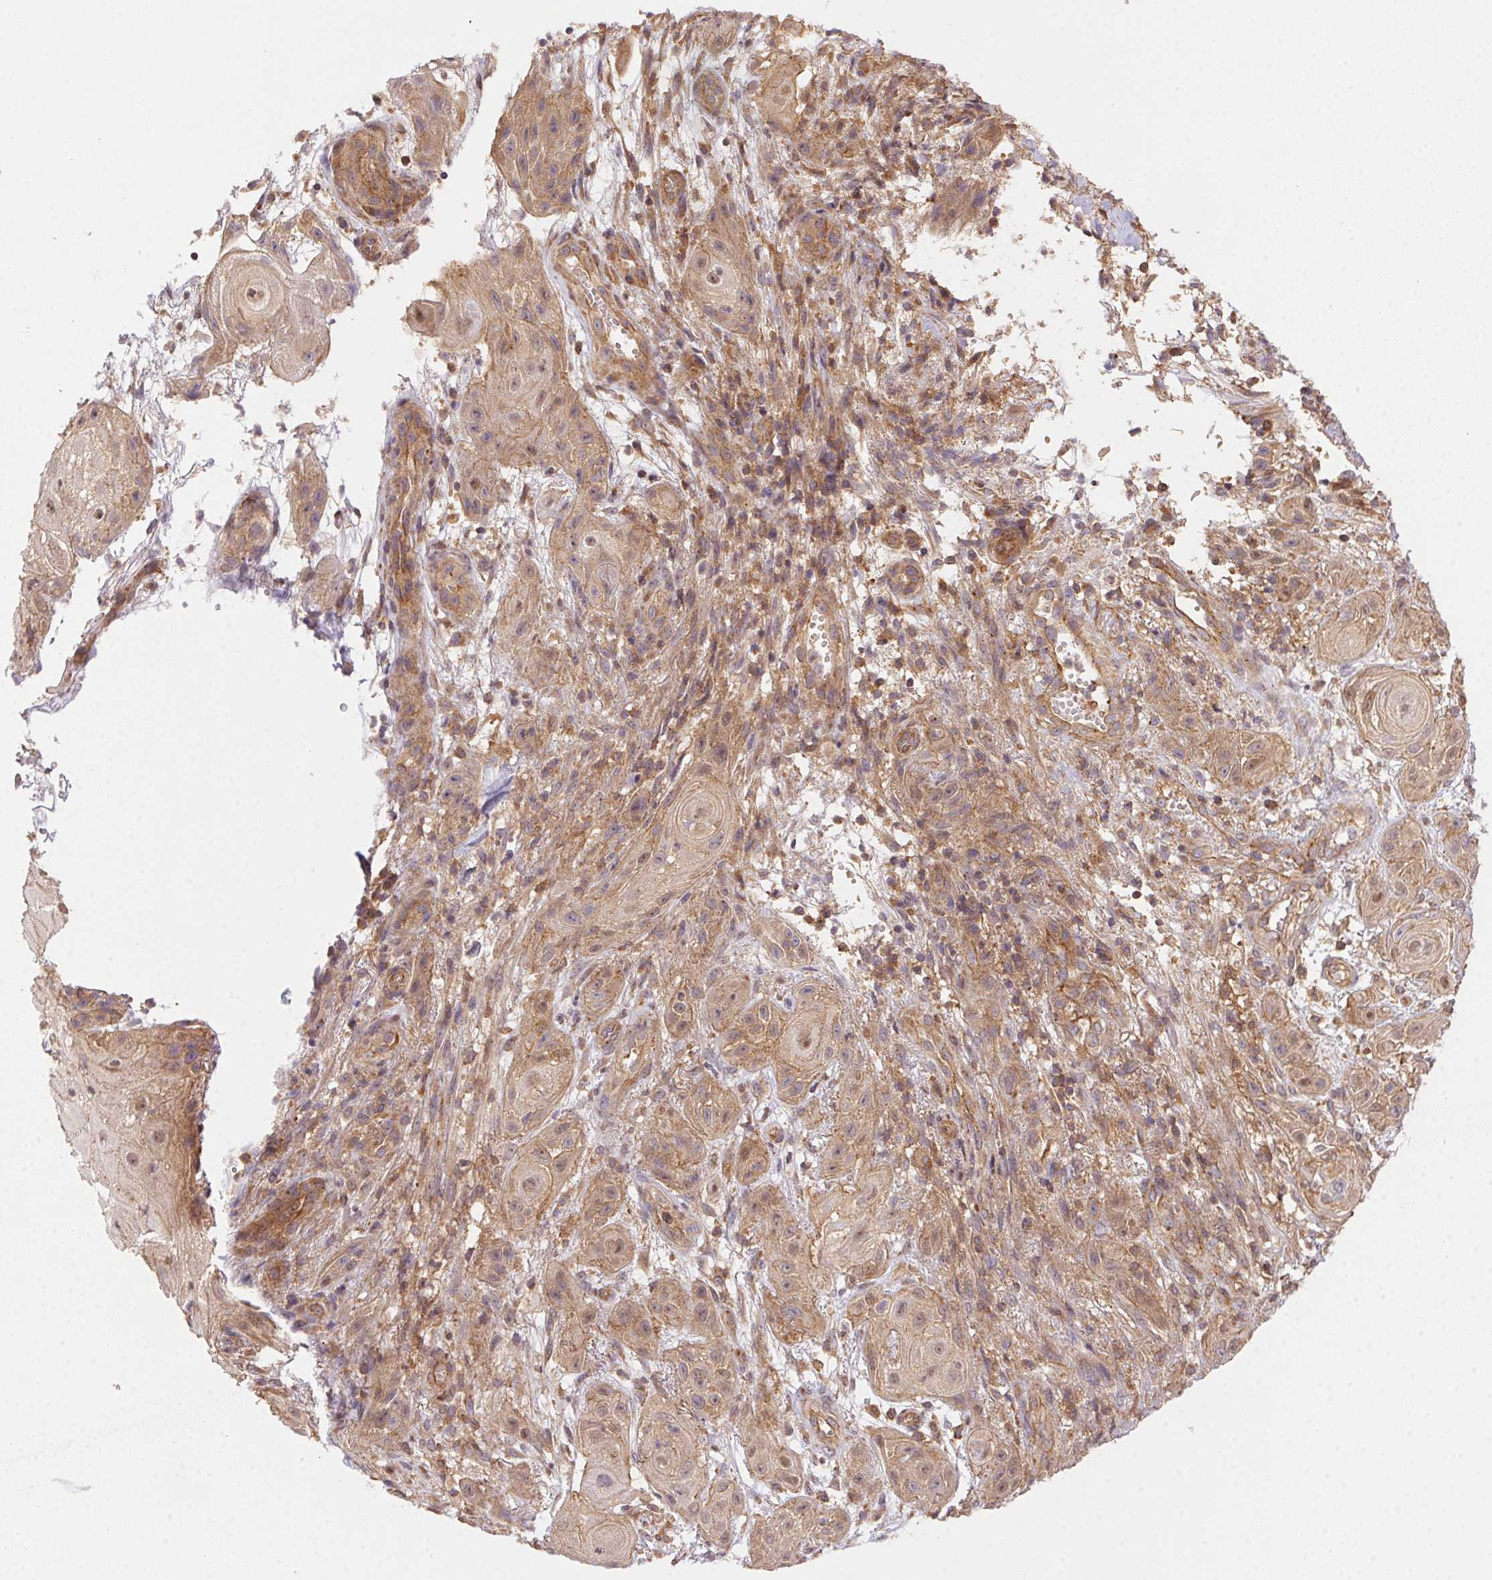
{"staining": {"intensity": "weak", "quantity": ">75%", "location": "cytoplasmic/membranous"}, "tissue": "skin cancer", "cell_type": "Tumor cells", "image_type": "cancer", "snomed": [{"axis": "morphology", "description": "Squamous cell carcinoma, NOS"}, {"axis": "topography", "description": "Skin"}], "caption": "Immunohistochemical staining of human skin cancer (squamous cell carcinoma) displays low levels of weak cytoplasmic/membranous protein positivity in about >75% of tumor cells.", "gene": "MEX3D", "patient": {"sex": "male", "age": 62}}